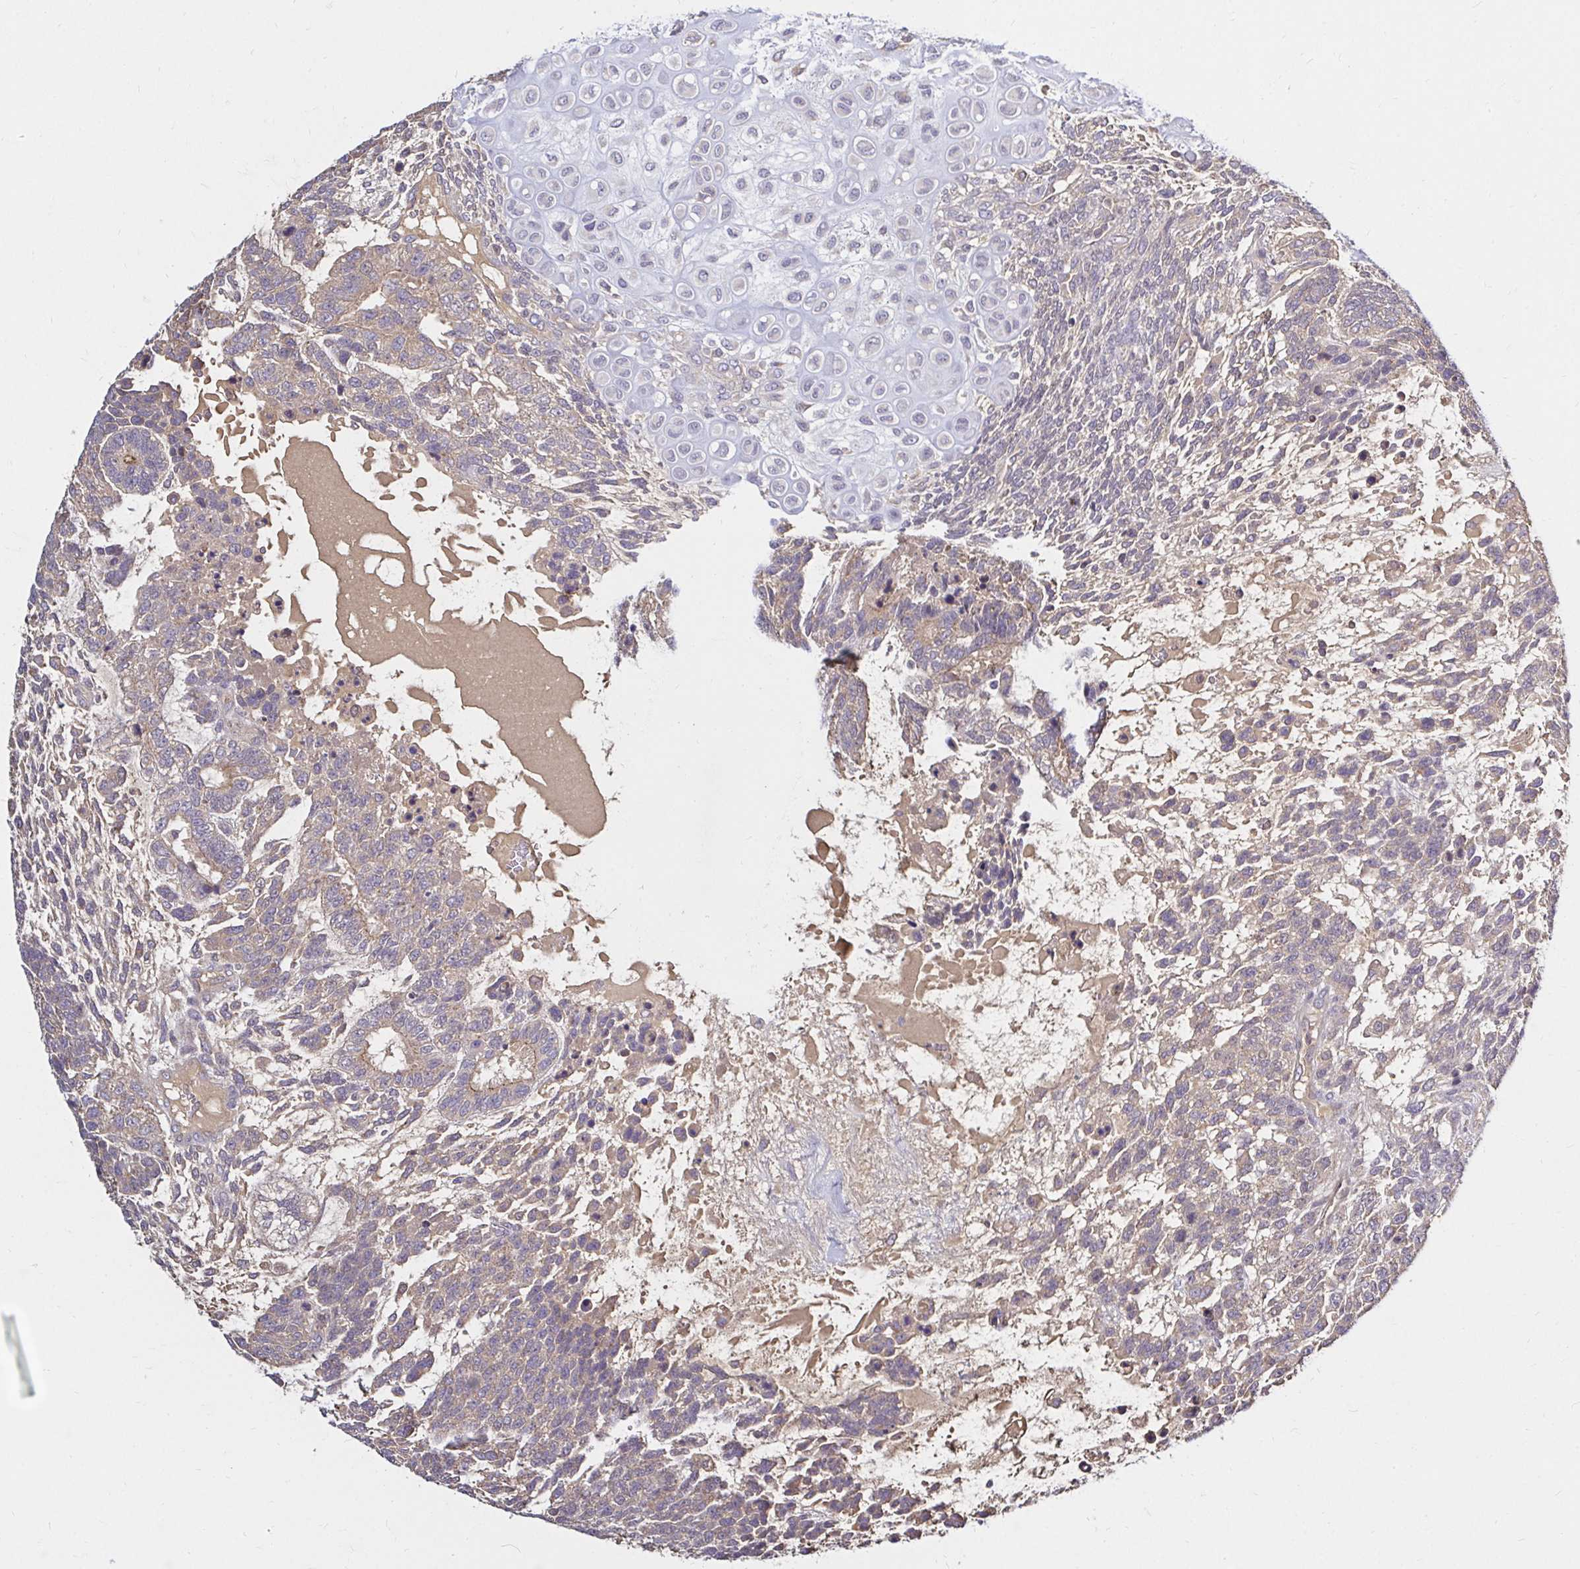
{"staining": {"intensity": "weak", "quantity": "25%-75%", "location": "cytoplasmic/membranous"}, "tissue": "testis cancer", "cell_type": "Tumor cells", "image_type": "cancer", "snomed": [{"axis": "morphology", "description": "Carcinoma, Embryonal, NOS"}, {"axis": "topography", "description": "Testis"}], "caption": "Testis cancer (embryonal carcinoma) stained with a brown dye shows weak cytoplasmic/membranous positive staining in approximately 25%-75% of tumor cells.", "gene": "ARHGEF37", "patient": {"sex": "male", "age": 23}}